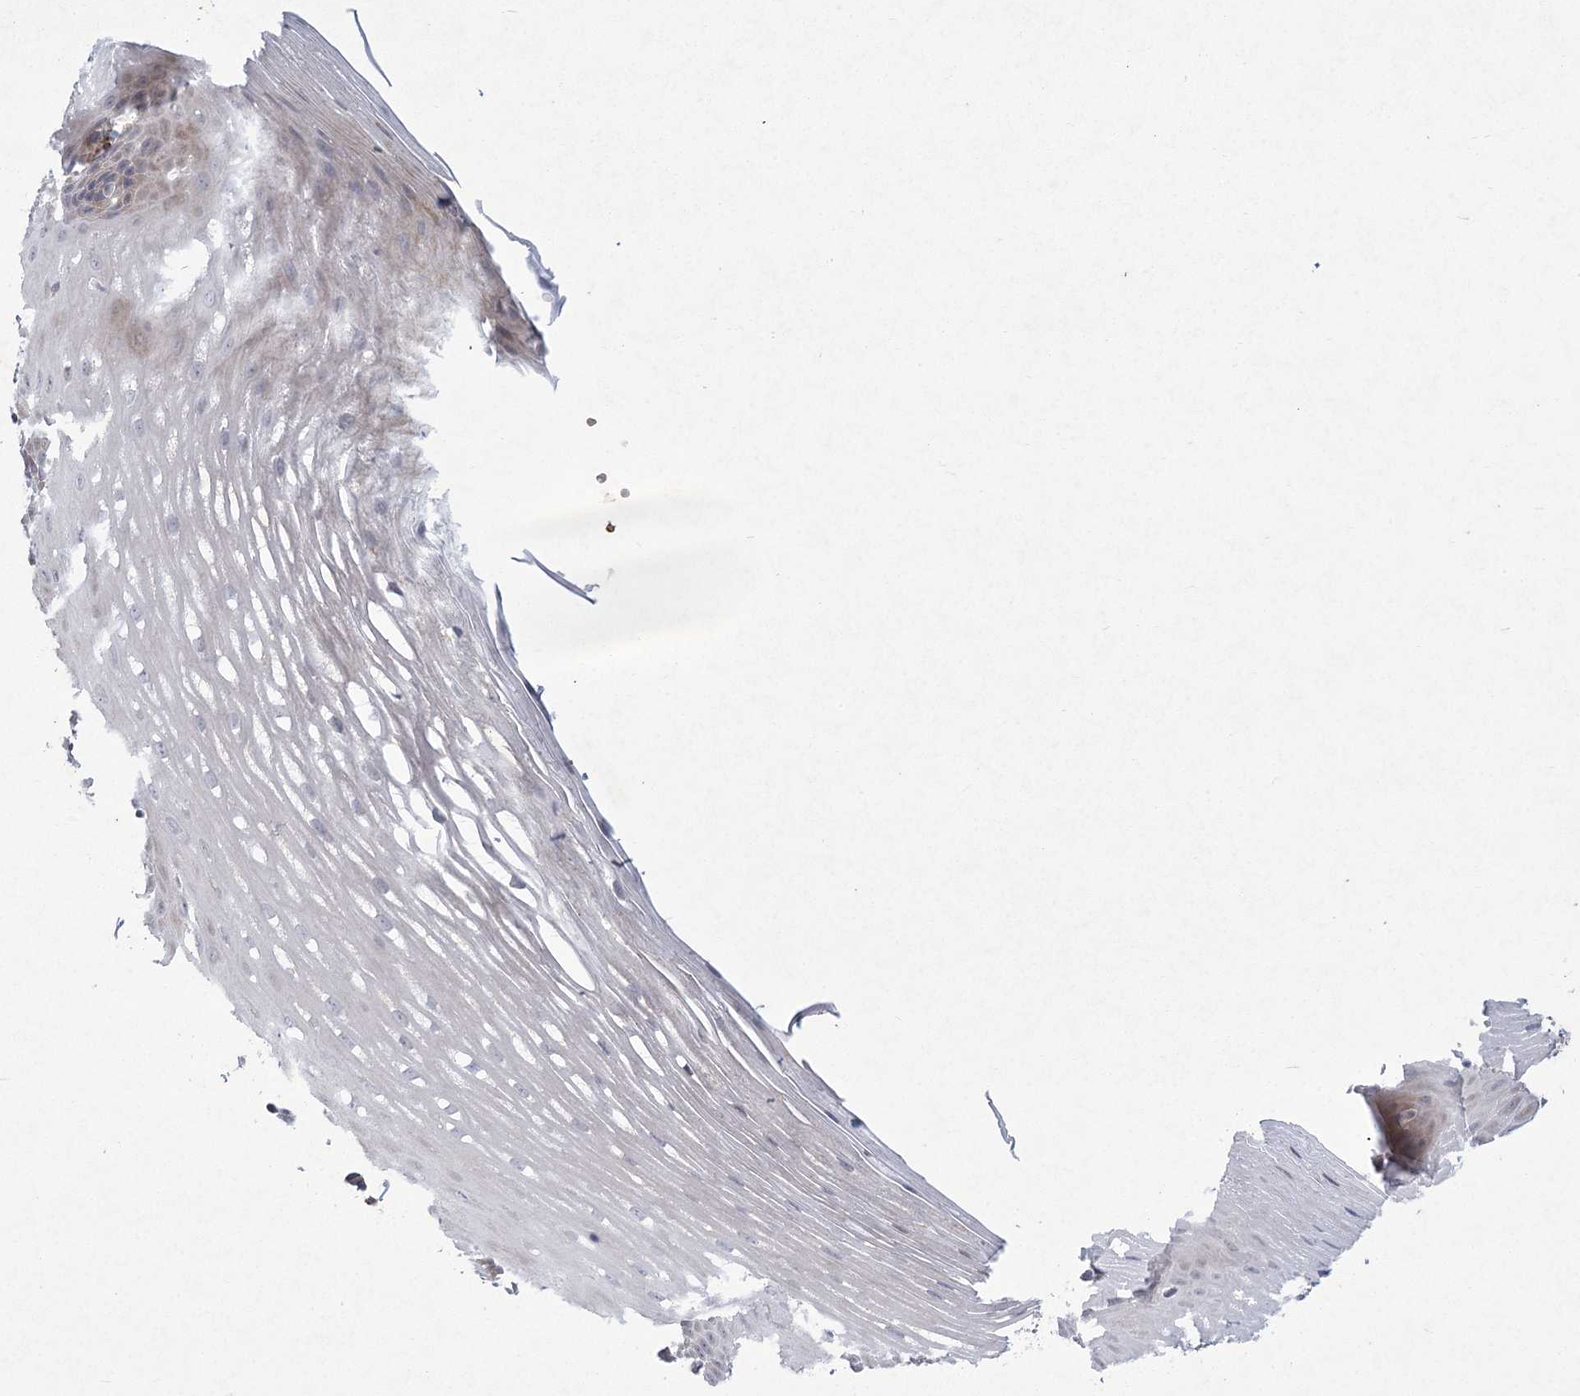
{"staining": {"intensity": "weak", "quantity": "<25%", "location": "cytoplasmic/membranous"}, "tissue": "esophagus", "cell_type": "Squamous epithelial cells", "image_type": "normal", "snomed": [{"axis": "morphology", "description": "Normal tissue, NOS"}, {"axis": "topography", "description": "Esophagus"}], "caption": "Immunohistochemistry image of benign esophagus stained for a protein (brown), which shows no expression in squamous epithelial cells. (Stains: DAB immunohistochemistry with hematoxylin counter stain, Microscopy: brightfield microscopy at high magnification).", "gene": "MEPE", "patient": {"sex": "male", "age": 62}}